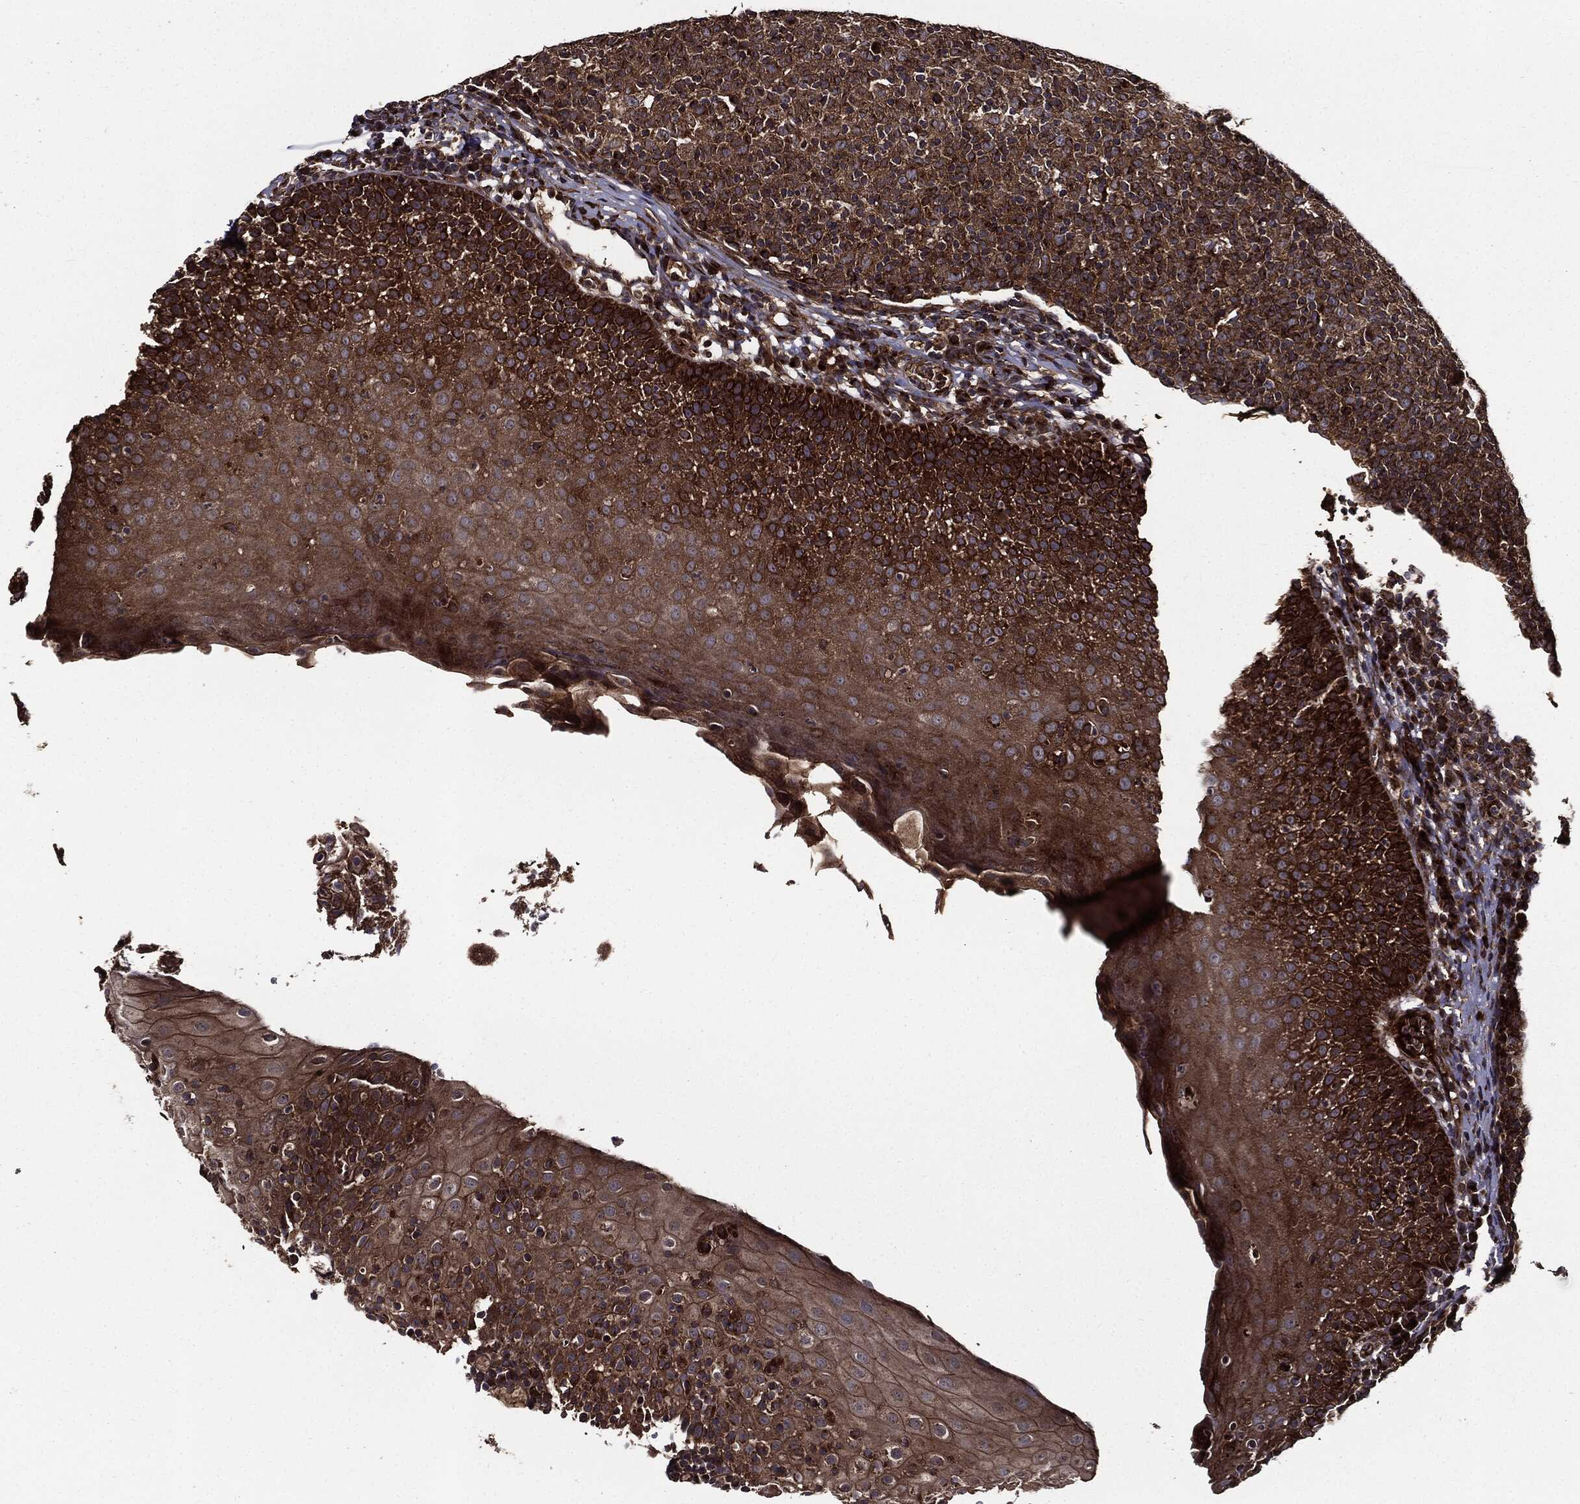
{"staining": {"intensity": "moderate", "quantity": ">75%", "location": "cytoplasmic/membranous"}, "tissue": "tonsil", "cell_type": "Germinal center cells", "image_type": "normal", "snomed": [{"axis": "morphology", "description": "Normal tissue, NOS"}, {"axis": "topography", "description": "Tonsil"}], "caption": "Immunohistochemical staining of benign human tonsil reveals medium levels of moderate cytoplasmic/membranous positivity in approximately >75% of germinal center cells. The protein is shown in brown color, while the nuclei are stained blue.", "gene": "HTT", "patient": {"sex": "female", "age": 5}}